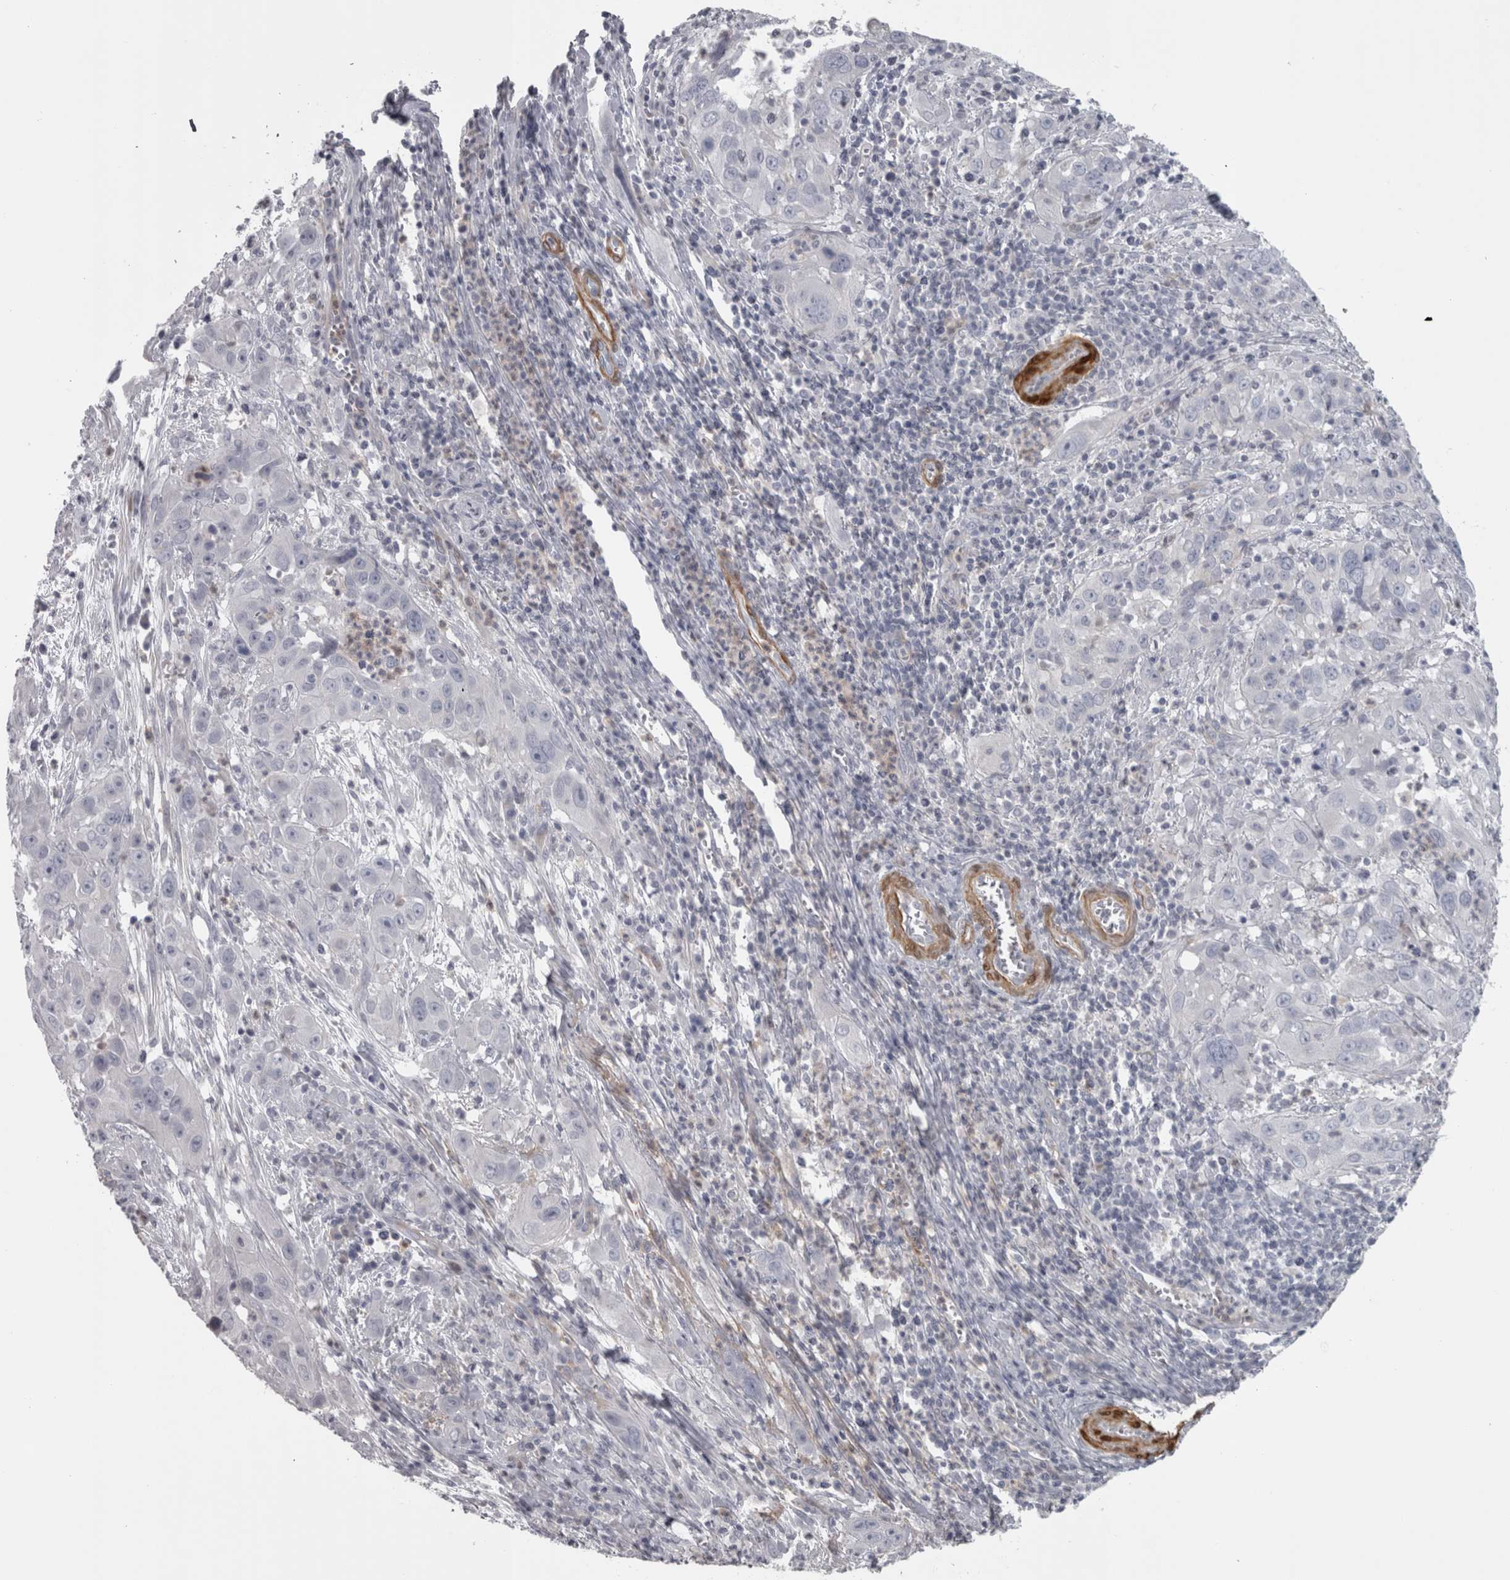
{"staining": {"intensity": "negative", "quantity": "none", "location": "none"}, "tissue": "cervical cancer", "cell_type": "Tumor cells", "image_type": "cancer", "snomed": [{"axis": "morphology", "description": "Squamous cell carcinoma, NOS"}, {"axis": "topography", "description": "Cervix"}], "caption": "An immunohistochemistry (IHC) micrograph of cervical cancer is shown. There is no staining in tumor cells of cervical cancer. (Brightfield microscopy of DAB immunohistochemistry (IHC) at high magnification).", "gene": "PPP1R12B", "patient": {"sex": "female", "age": 32}}